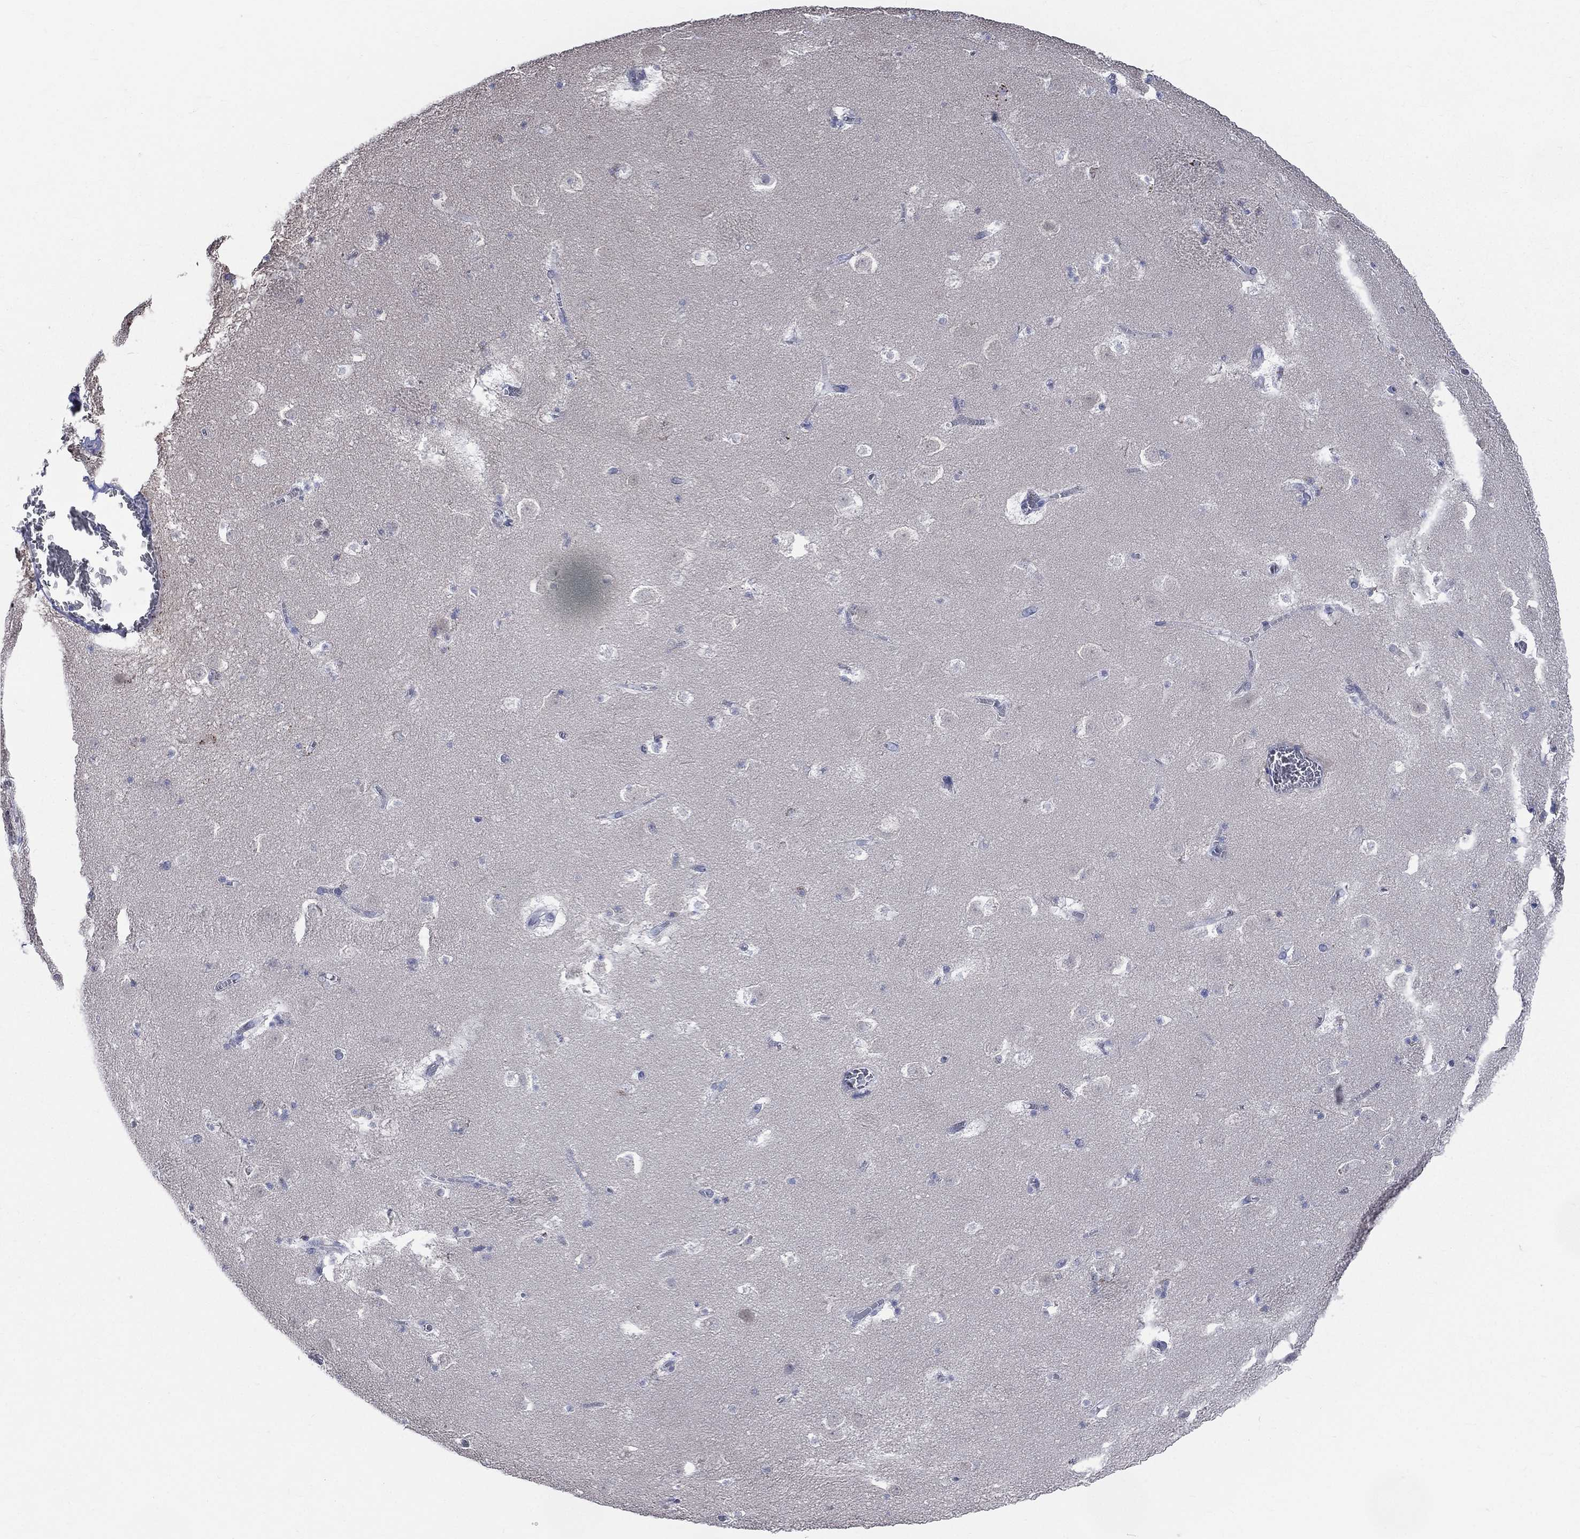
{"staining": {"intensity": "moderate", "quantity": "<25%", "location": "cytoplasmic/membranous"}, "tissue": "caudate", "cell_type": "Glial cells", "image_type": "normal", "snomed": [{"axis": "morphology", "description": "Normal tissue, NOS"}, {"axis": "topography", "description": "Lateral ventricle wall"}], "caption": "This is a photomicrograph of IHC staining of normal caudate, which shows moderate positivity in the cytoplasmic/membranous of glial cells.", "gene": "AKAP3", "patient": {"sex": "female", "age": 42}}